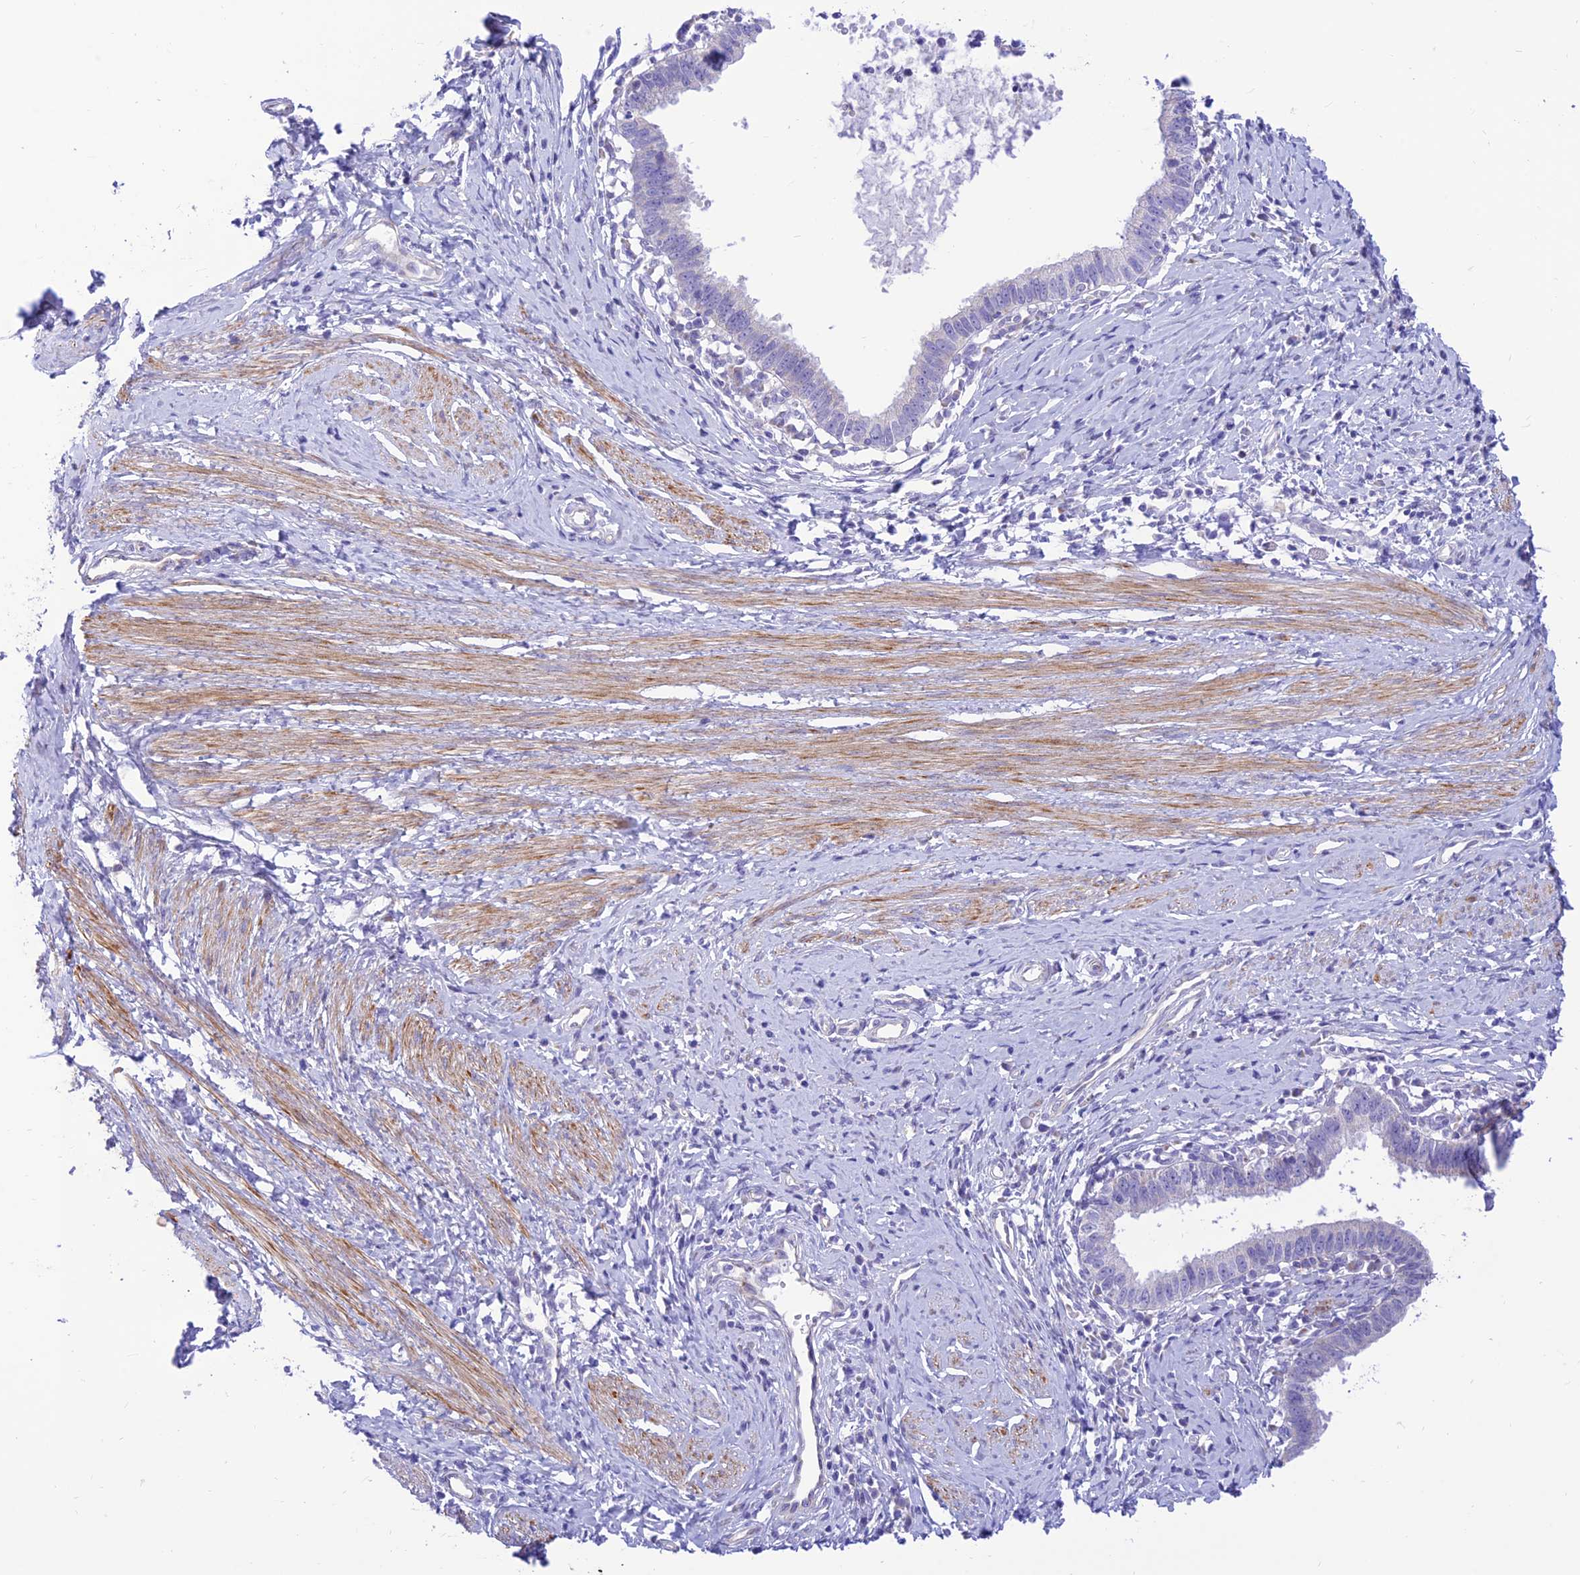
{"staining": {"intensity": "negative", "quantity": "none", "location": "none"}, "tissue": "cervical cancer", "cell_type": "Tumor cells", "image_type": "cancer", "snomed": [{"axis": "morphology", "description": "Adenocarcinoma, NOS"}, {"axis": "topography", "description": "Cervix"}], "caption": "Tumor cells show no significant protein staining in cervical adenocarcinoma.", "gene": "FAM186B", "patient": {"sex": "female", "age": 36}}